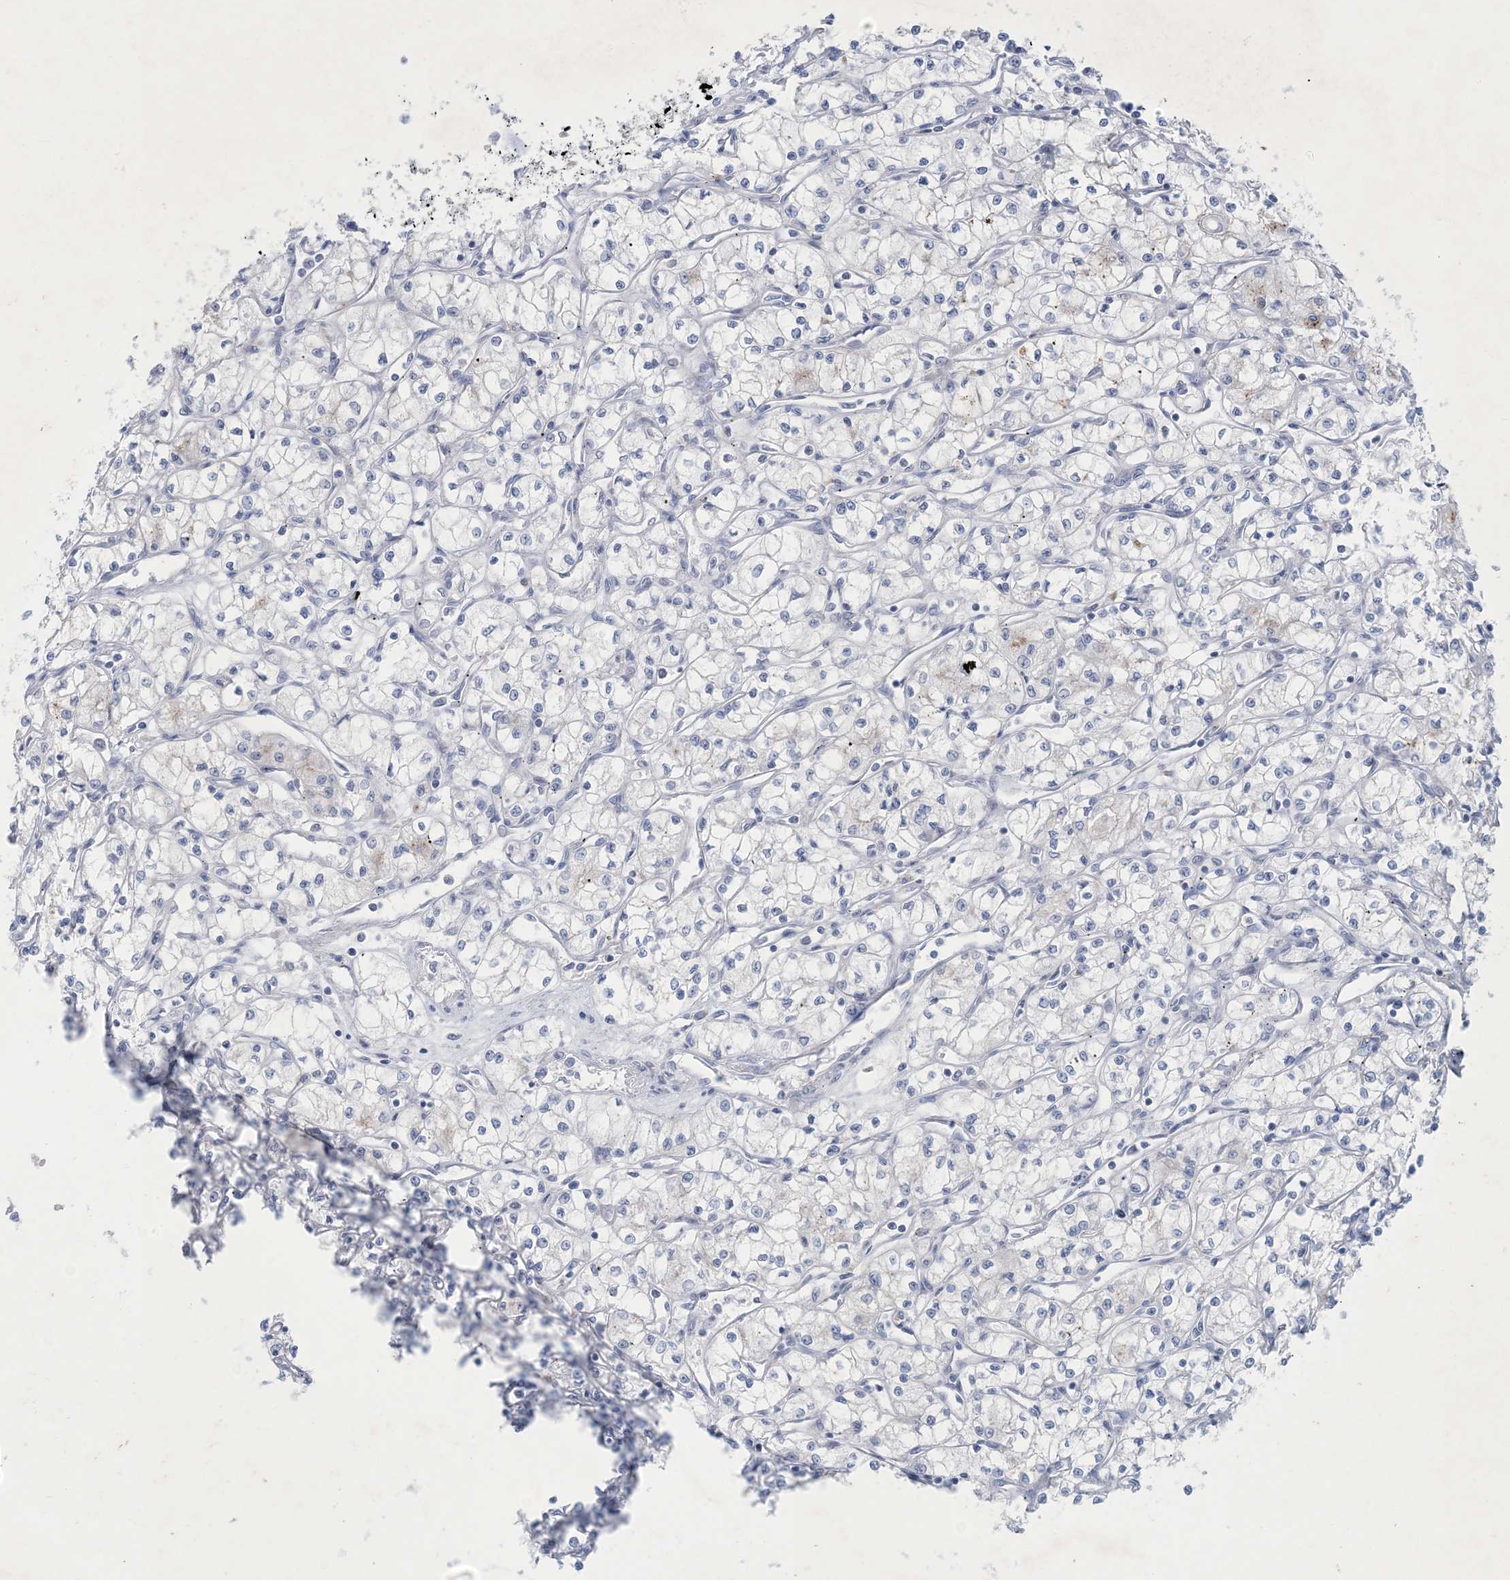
{"staining": {"intensity": "negative", "quantity": "none", "location": "none"}, "tissue": "renal cancer", "cell_type": "Tumor cells", "image_type": "cancer", "snomed": [{"axis": "morphology", "description": "Adenocarcinoma, NOS"}, {"axis": "topography", "description": "Kidney"}], "caption": "This is an IHC photomicrograph of adenocarcinoma (renal). There is no expression in tumor cells.", "gene": "GABRG1", "patient": {"sex": "male", "age": 59}}